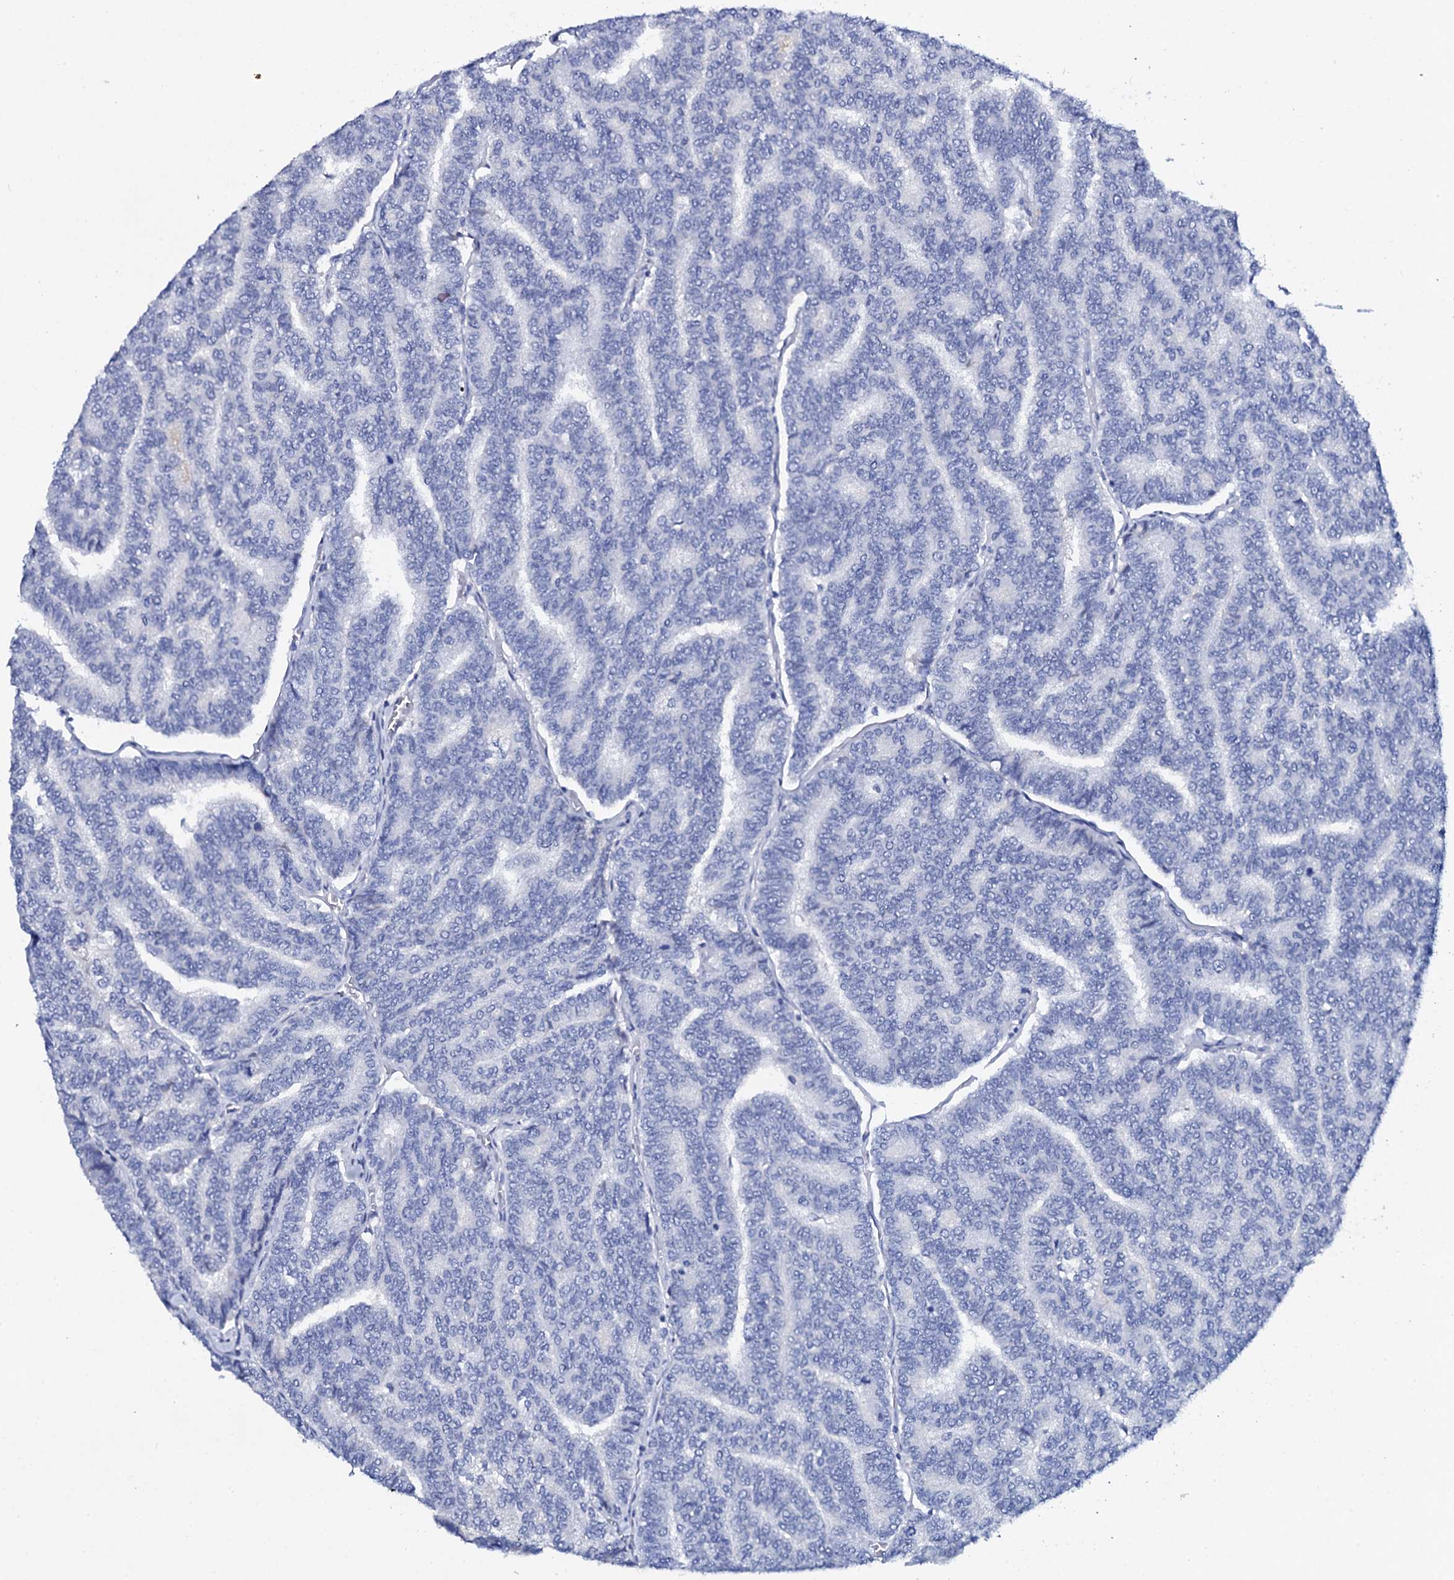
{"staining": {"intensity": "negative", "quantity": "none", "location": "none"}, "tissue": "thyroid cancer", "cell_type": "Tumor cells", "image_type": "cancer", "snomed": [{"axis": "morphology", "description": "Papillary adenocarcinoma, NOS"}, {"axis": "topography", "description": "Thyroid gland"}], "caption": "A high-resolution micrograph shows IHC staining of papillary adenocarcinoma (thyroid), which shows no significant staining in tumor cells.", "gene": "FBXL16", "patient": {"sex": "female", "age": 35}}